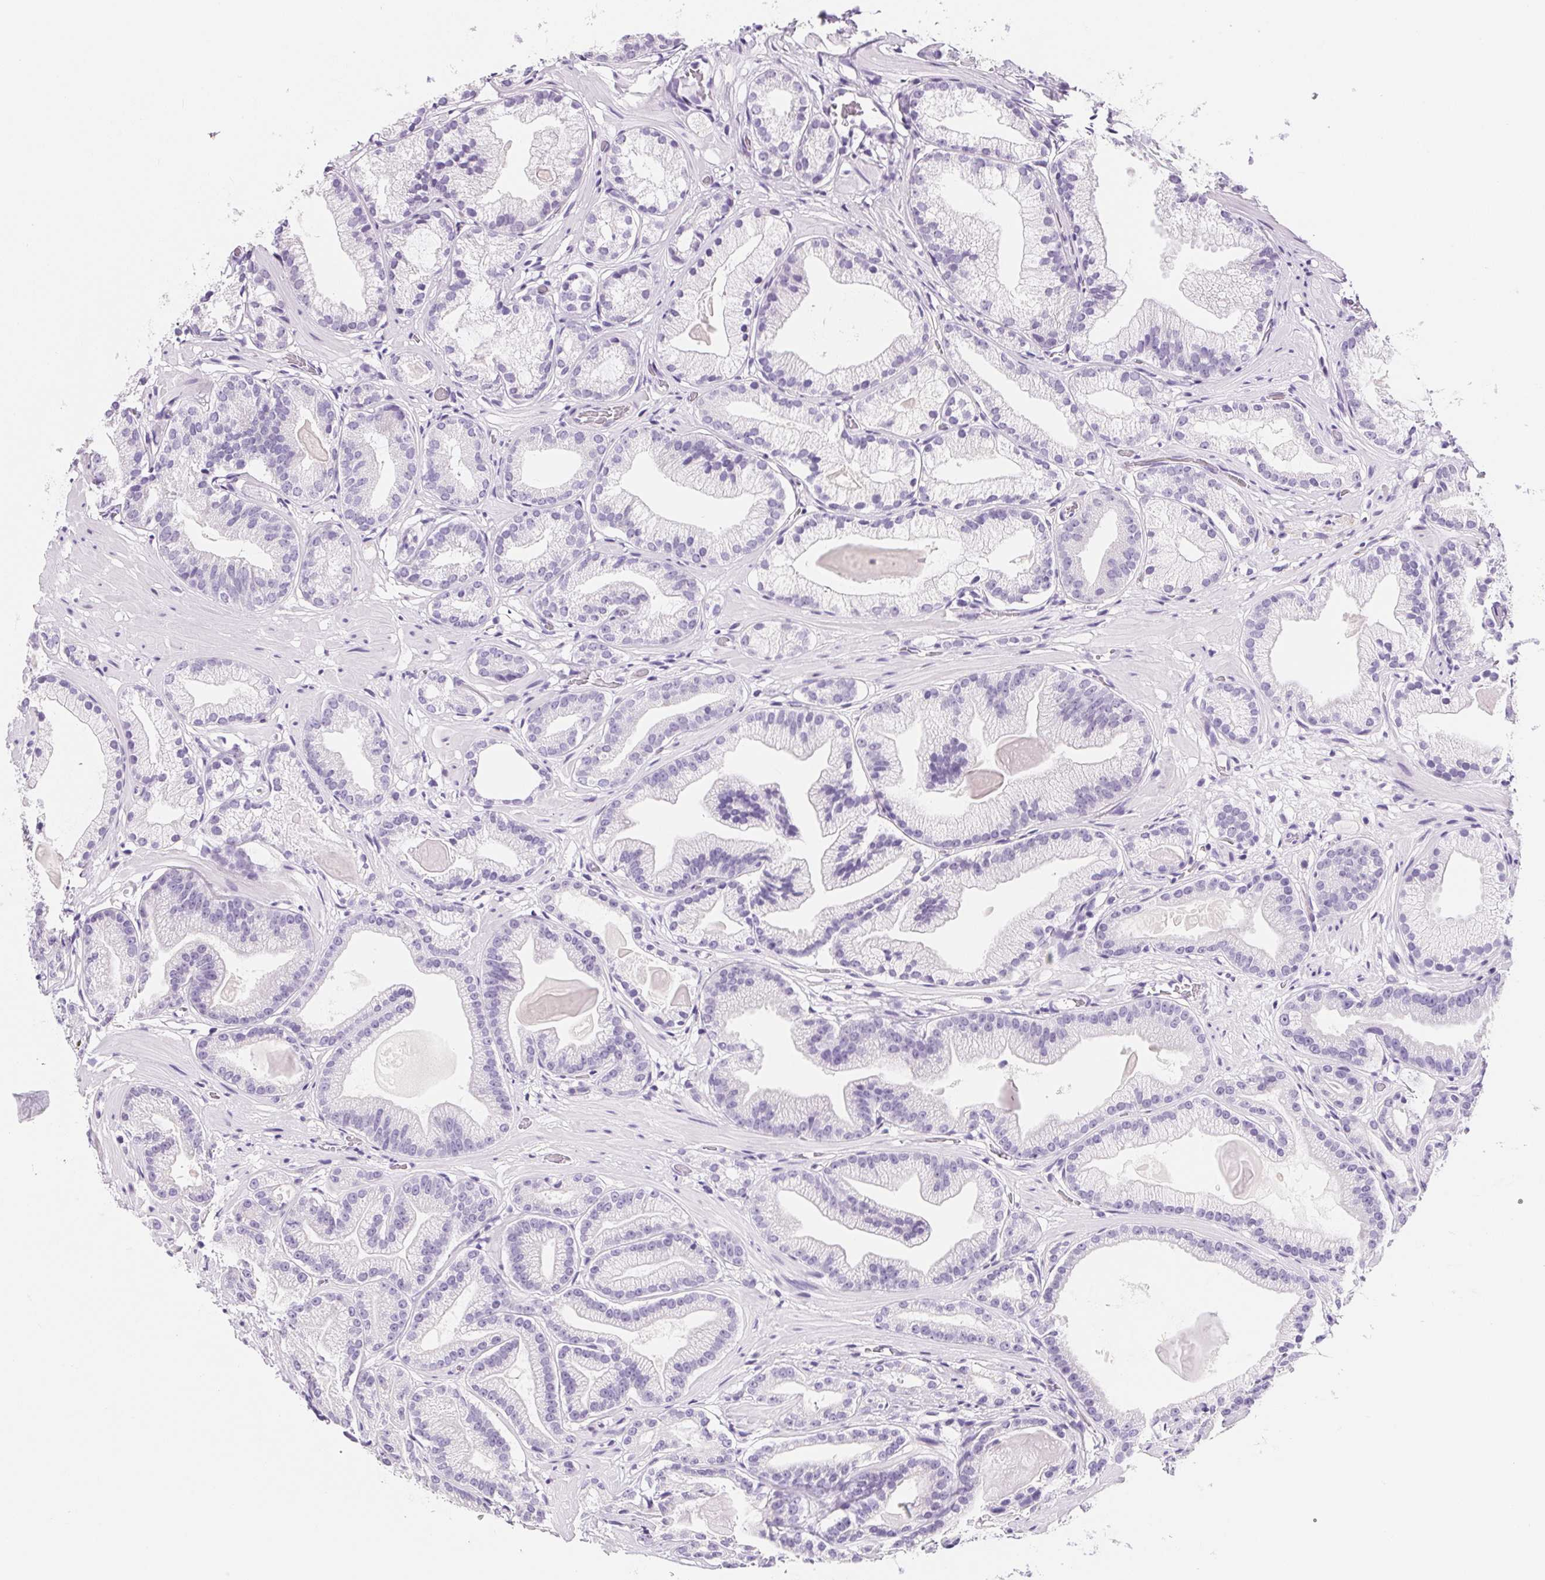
{"staining": {"intensity": "negative", "quantity": "none", "location": "none"}, "tissue": "prostate cancer", "cell_type": "Tumor cells", "image_type": "cancer", "snomed": [{"axis": "morphology", "description": "Adenocarcinoma, Low grade"}, {"axis": "topography", "description": "Prostate"}], "caption": "Immunohistochemistry (IHC) of human adenocarcinoma (low-grade) (prostate) reveals no expression in tumor cells.", "gene": "AQP5", "patient": {"sex": "male", "age": 57}}